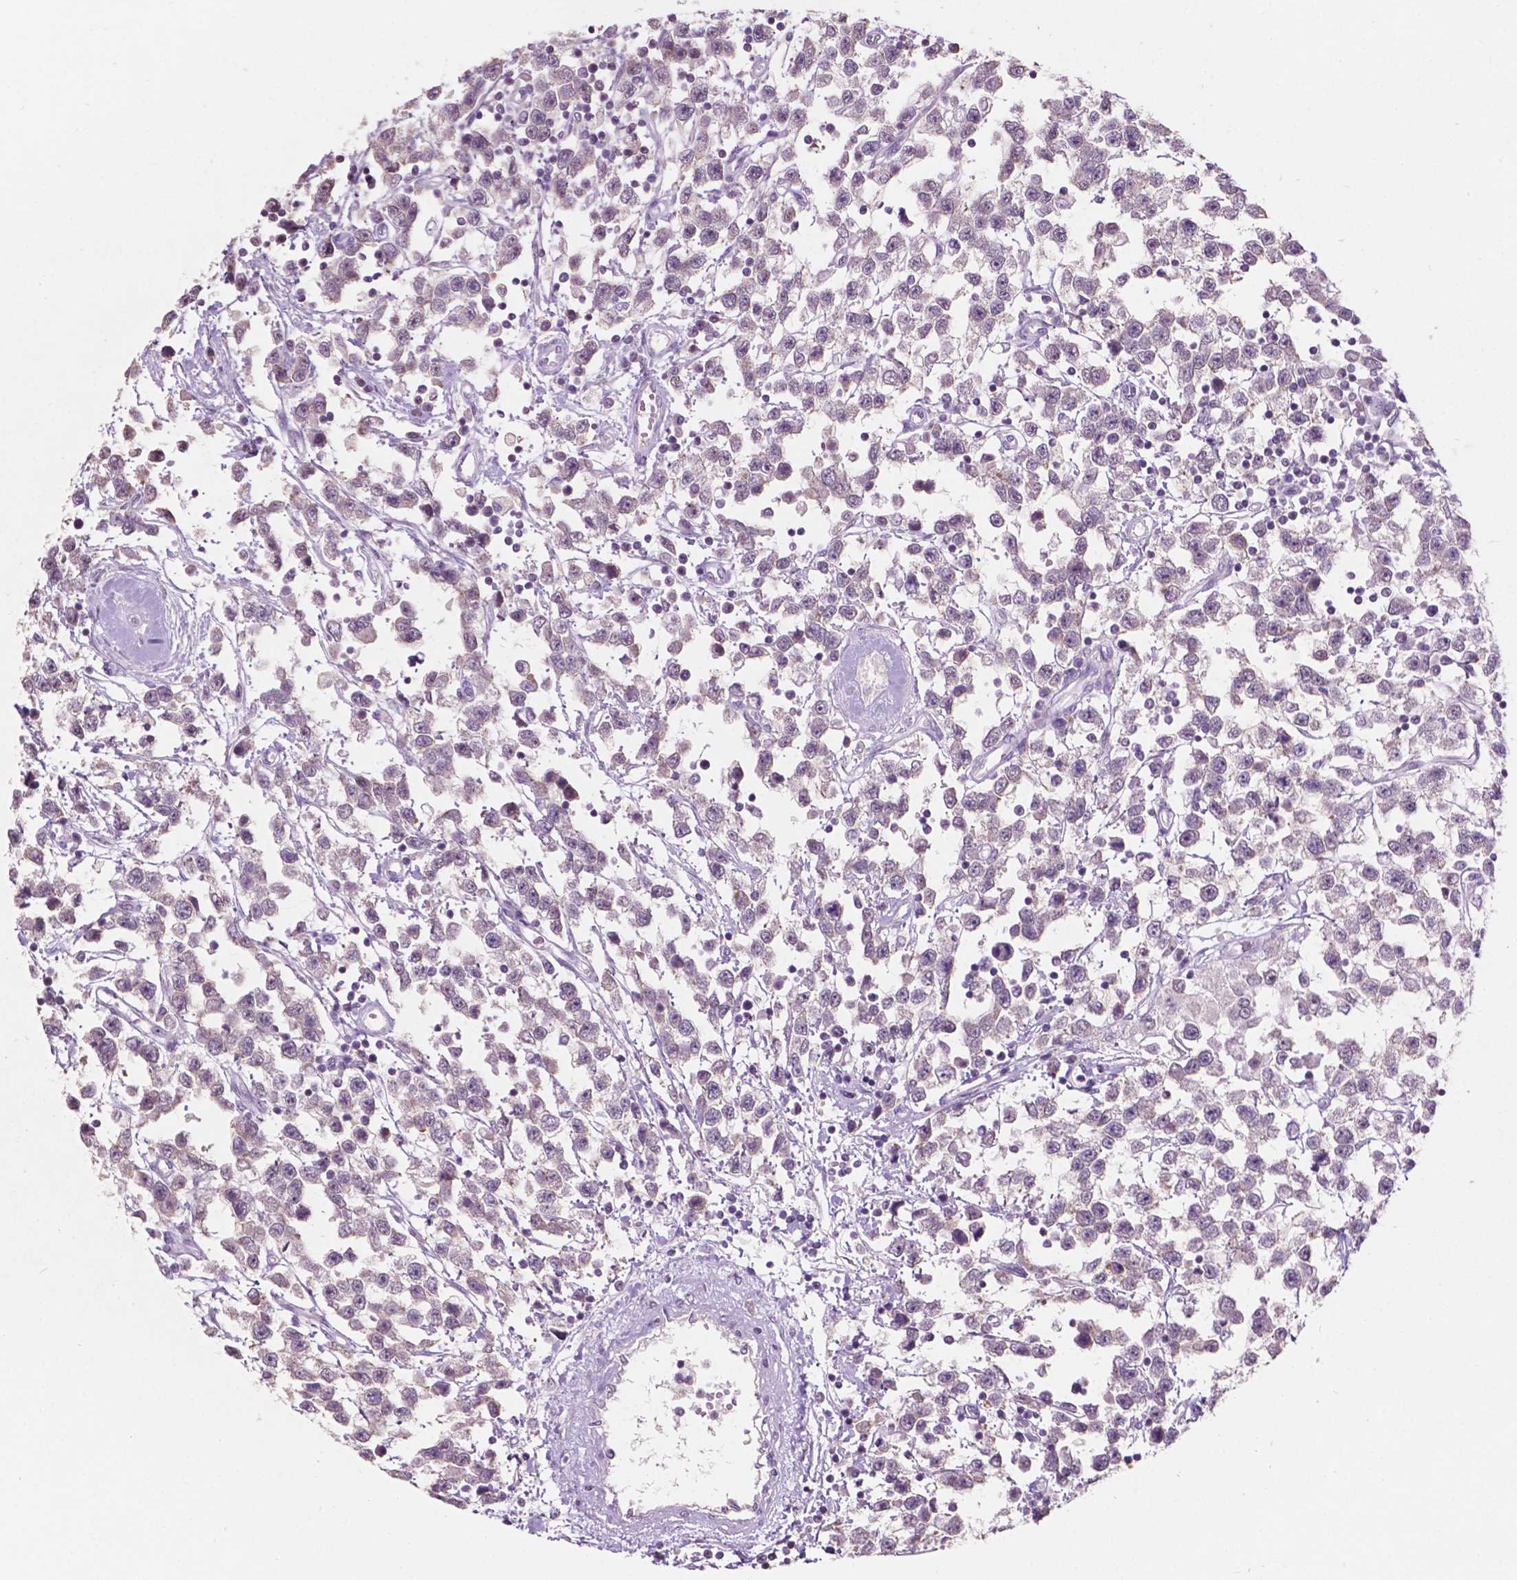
{"staining": {"intensity": "negative", "quantity": "none", "location": "none"}, "tissue": "testis cancer", "cell_type": "Tumor cells", "image_type": "cancer", "snomed": [{"axis": "morphology", "description": "Seminoma, NOS"}, {"axis": "topography", "description": "Testis"}], "caption": "A high-resolution photomicrograph shows immunohistochemistry staining of testis seminoma, which exhibits no significant staining in tumor cells.", "gene": "TM6SF2", "patient": {"sex": "male", "age": 34}}